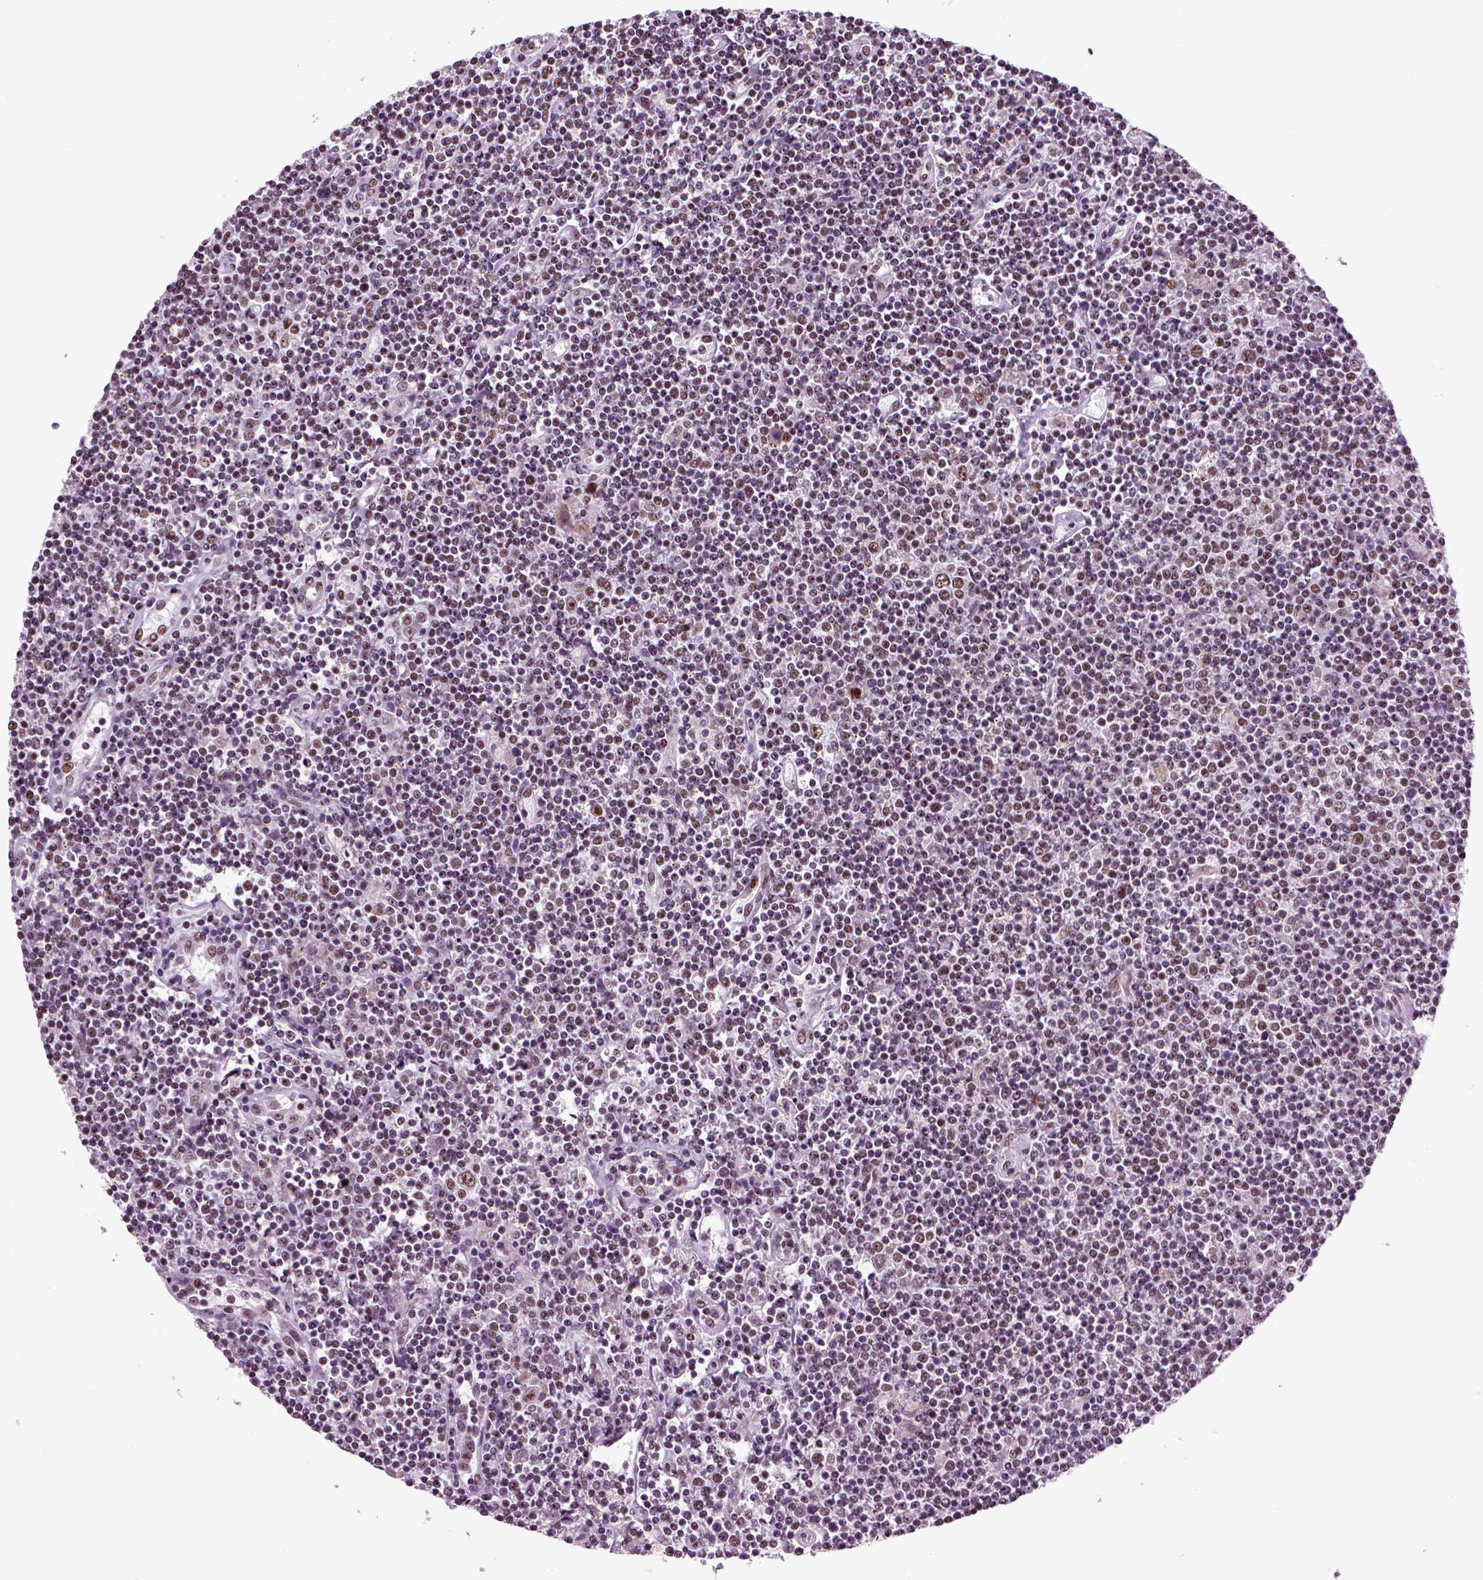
{"staining": {"intensity": "moderate", "quantity": ">75%", "location": "nuclear"}, "tissue": "lymphoma", "cell_type": "Tumor cells", "image_type": "cancer", "snomed": [{"axis": "morphology", "description": "Hodgkin's disease, NOS"}, {"axis": "topography", "description": "Lymph node"}], "caption": "Moderate nuclear protein staining is identified in about >75% of tumor cells in lymphoma. The protein is shown in brown color, while the nuclei are stained blue.", "gene": "RCOR3", "patient": {"sex": "male", "age": 40}}